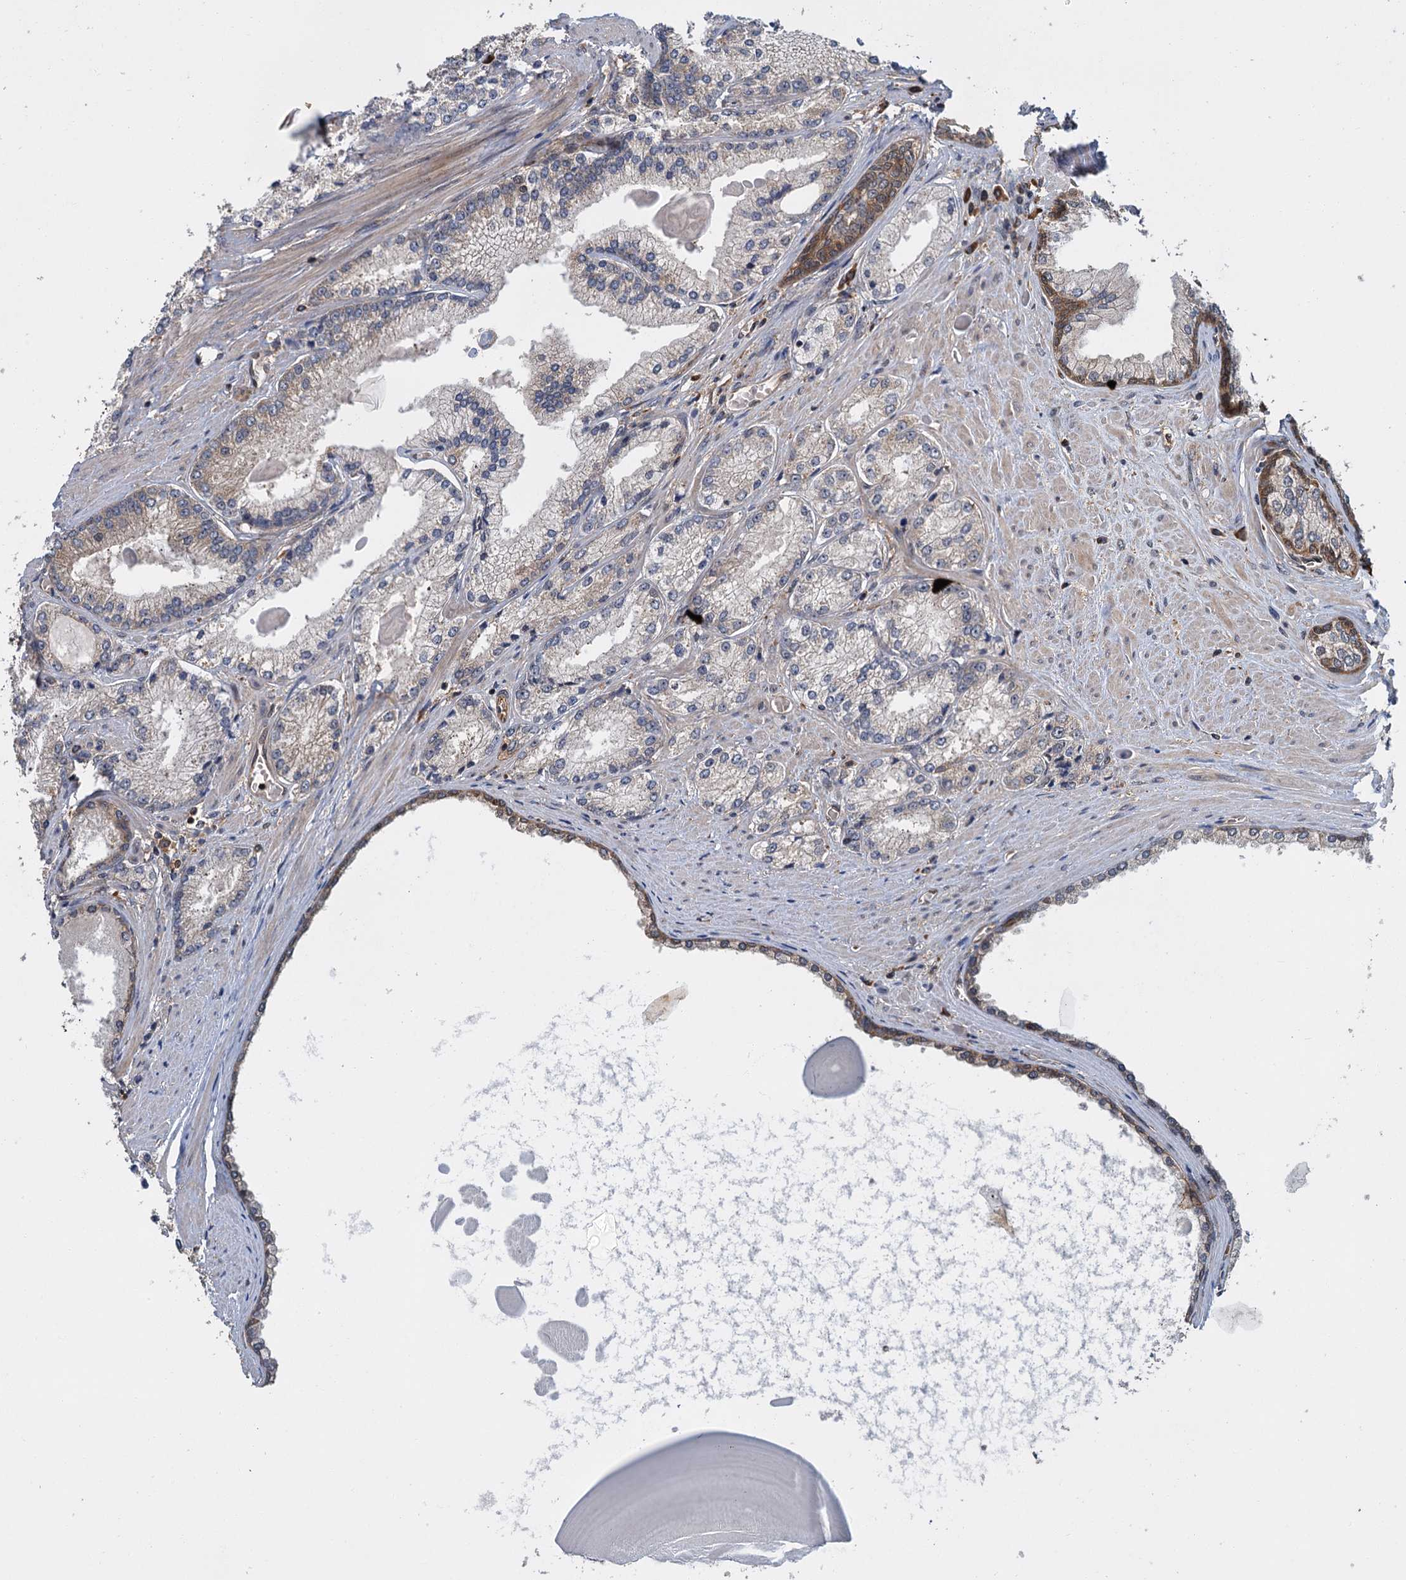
{"staining": {"intensity": "negative", "quantity": "none", "location": "none"}, "tissue": "prostate cancer", "cell_type": "Tumor cells", "image_type": "cancer", "snomed": [{"axis": "morphology", "description": "Adenocarcinoma, High grade"}, {"axis": "topography", "description": "Prostate"}], "caption": "Human prostate cancer stained for a protein using IHC shows no positivity in tumor cells.", "gene": "KANSL2", "patient": {"sex": "male", "age": 66}}